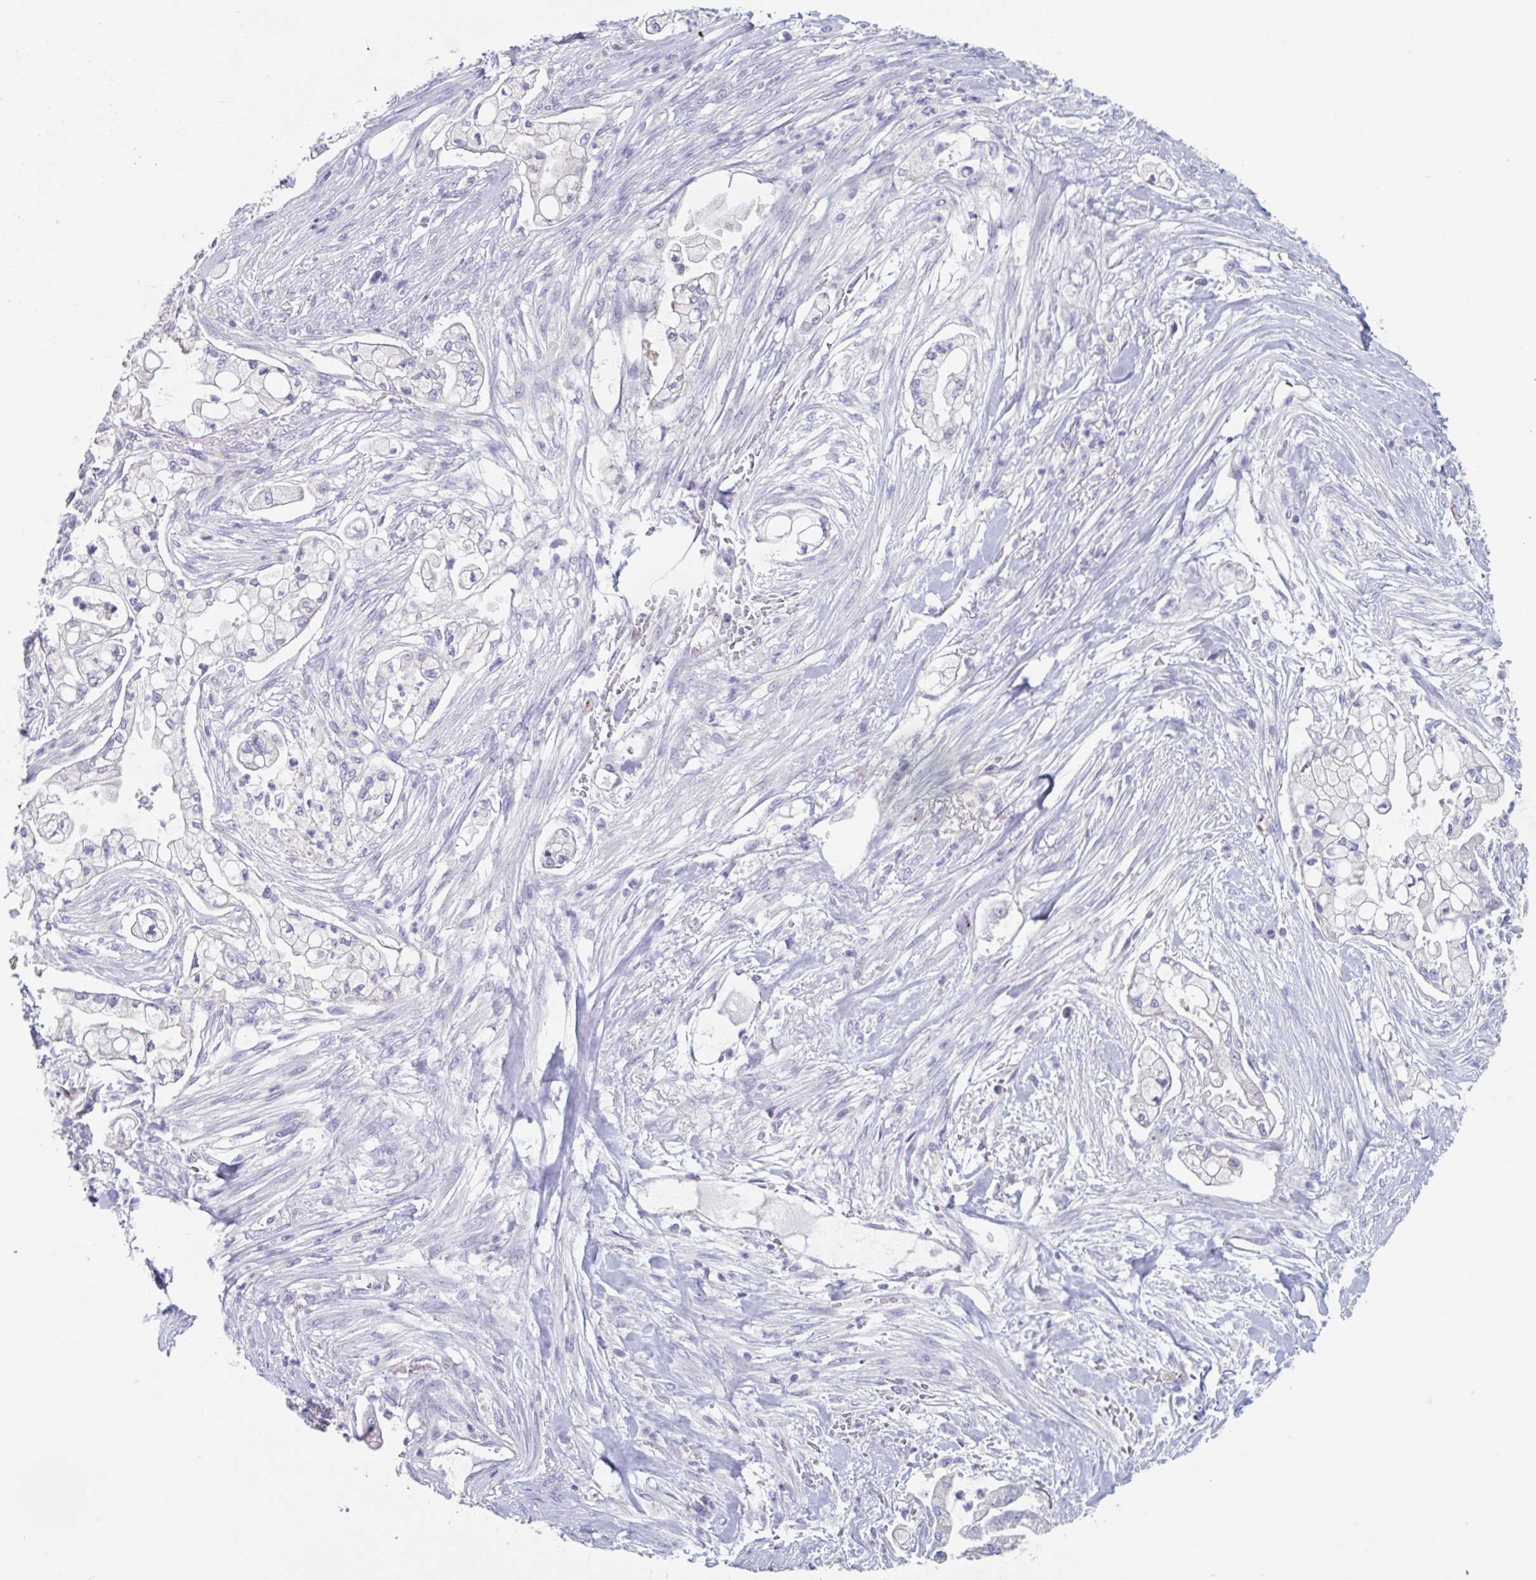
{"staining": {"intensity": "negative", "quantity": "none", "location": "none"}, "tissue": "pancreatic cancer", "cell_type": "Tumor cells", "image_type": "cancer", "snomed": [{"axis": "morphology", "description": "Adenocarcinoma, NOS"}, {"axis": "topography", "description": "Pancreas"}], "caption": "Tumor cells are negative for protein expression in human pancreatic cancer (adenocarcinoma). The staining is performed using DAB (3,3'-diaminobenzidine) brown chromogen with nuclei counter-stained in using hematoxylin.", "gene": "ABHD16A", "patient": {"sex": "female", "age": 69}}